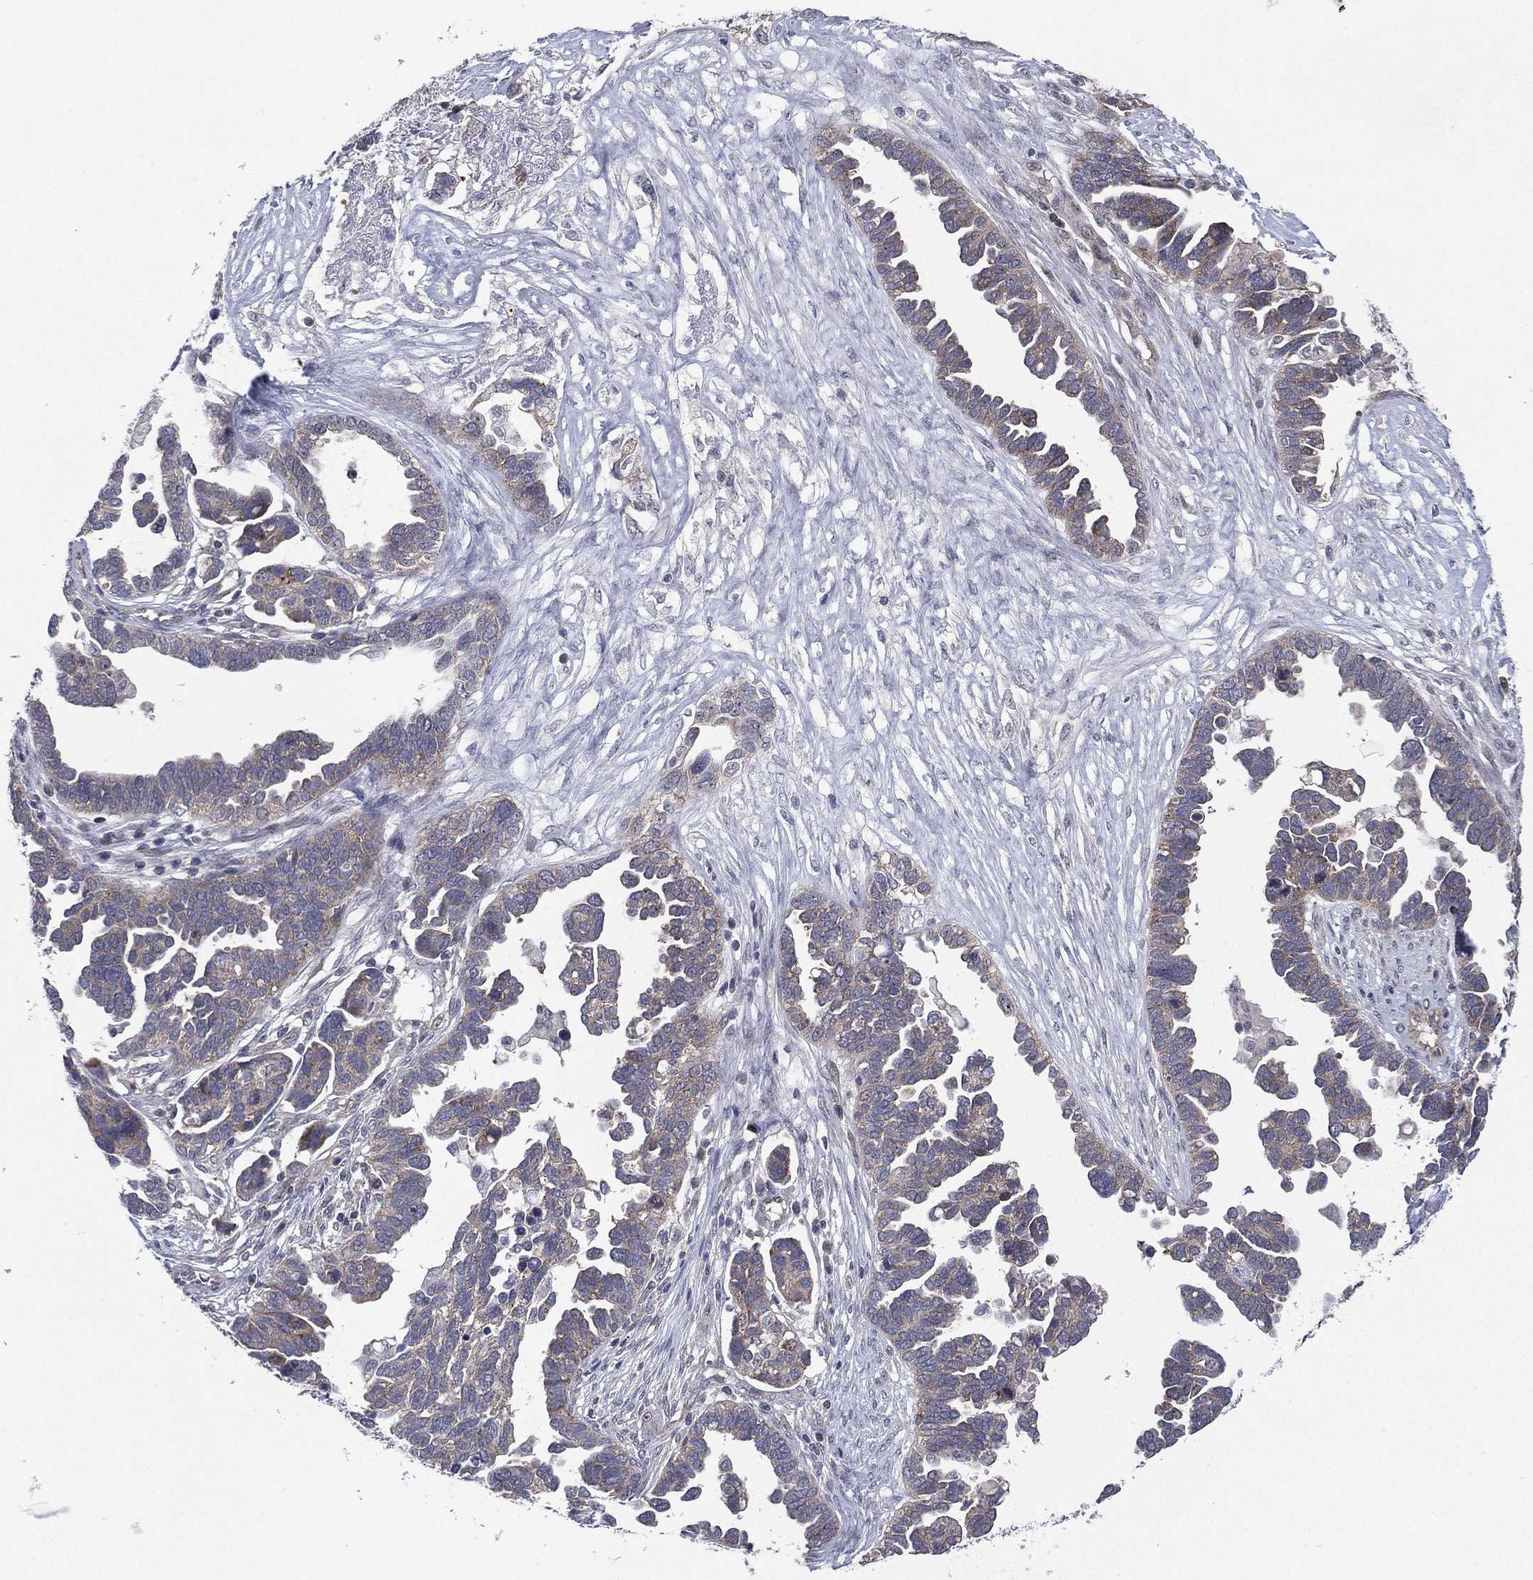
{"staining": {"intensity": "negative", "quantity": "none", "location": "none"}, "tissue": "ovarian cancer", "cell_type": "Tumor cells", "image_type": "cancer", "snomed": [{"axis": "morphology", "description": "Cystadenocarcinoma, serous, NOS"}, {"axis": "topography", "description": "Ovary"}], "caption": "Tumor cells show no significant staining in serous cystadenocarcinoma (ovarian).", "gene": "KAT14", "patient": {"sex": "female", "age": 54}}